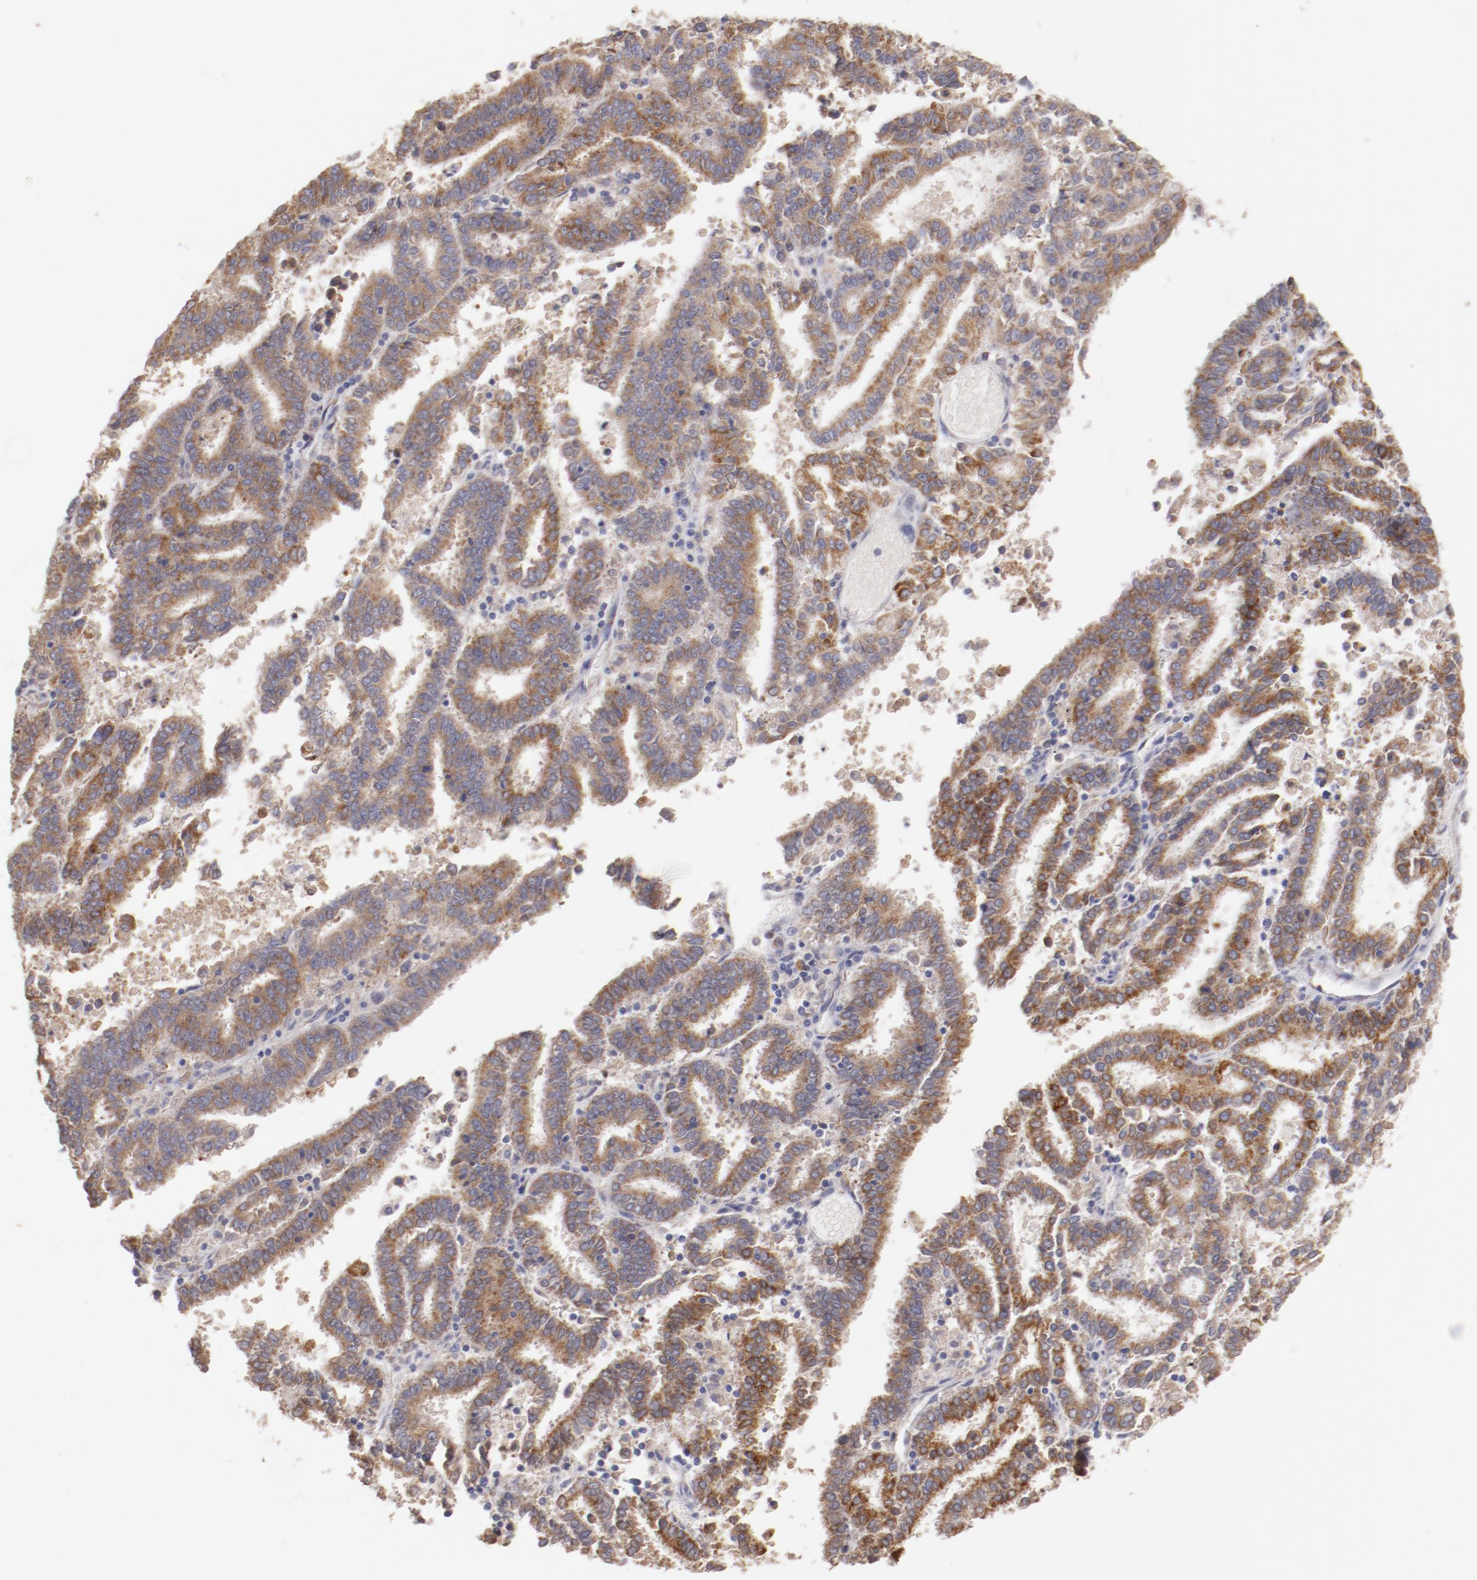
{"staining": {"intensity": "moderate", "quantity": ">75%", "location": "cytoplasmic/membranous"}, "tissue": "endometrial cancer", "cell_type": "Tumor cells", "image_type": "cancer", "snomed": [{"axis": "morphology", "description": "Adenocarcinoma, NOS"}, {"axis": "topography", "description": "Uterus"}], "caption": "Protein expression analysis of endometrial cancer (adenocarcinoma) reveals moderate cytoplasmic/membranous positivity in approximately >75% of tumor cells.", "gene": "ENTPD5", "patient": {"sex": "female", "age": 83}}